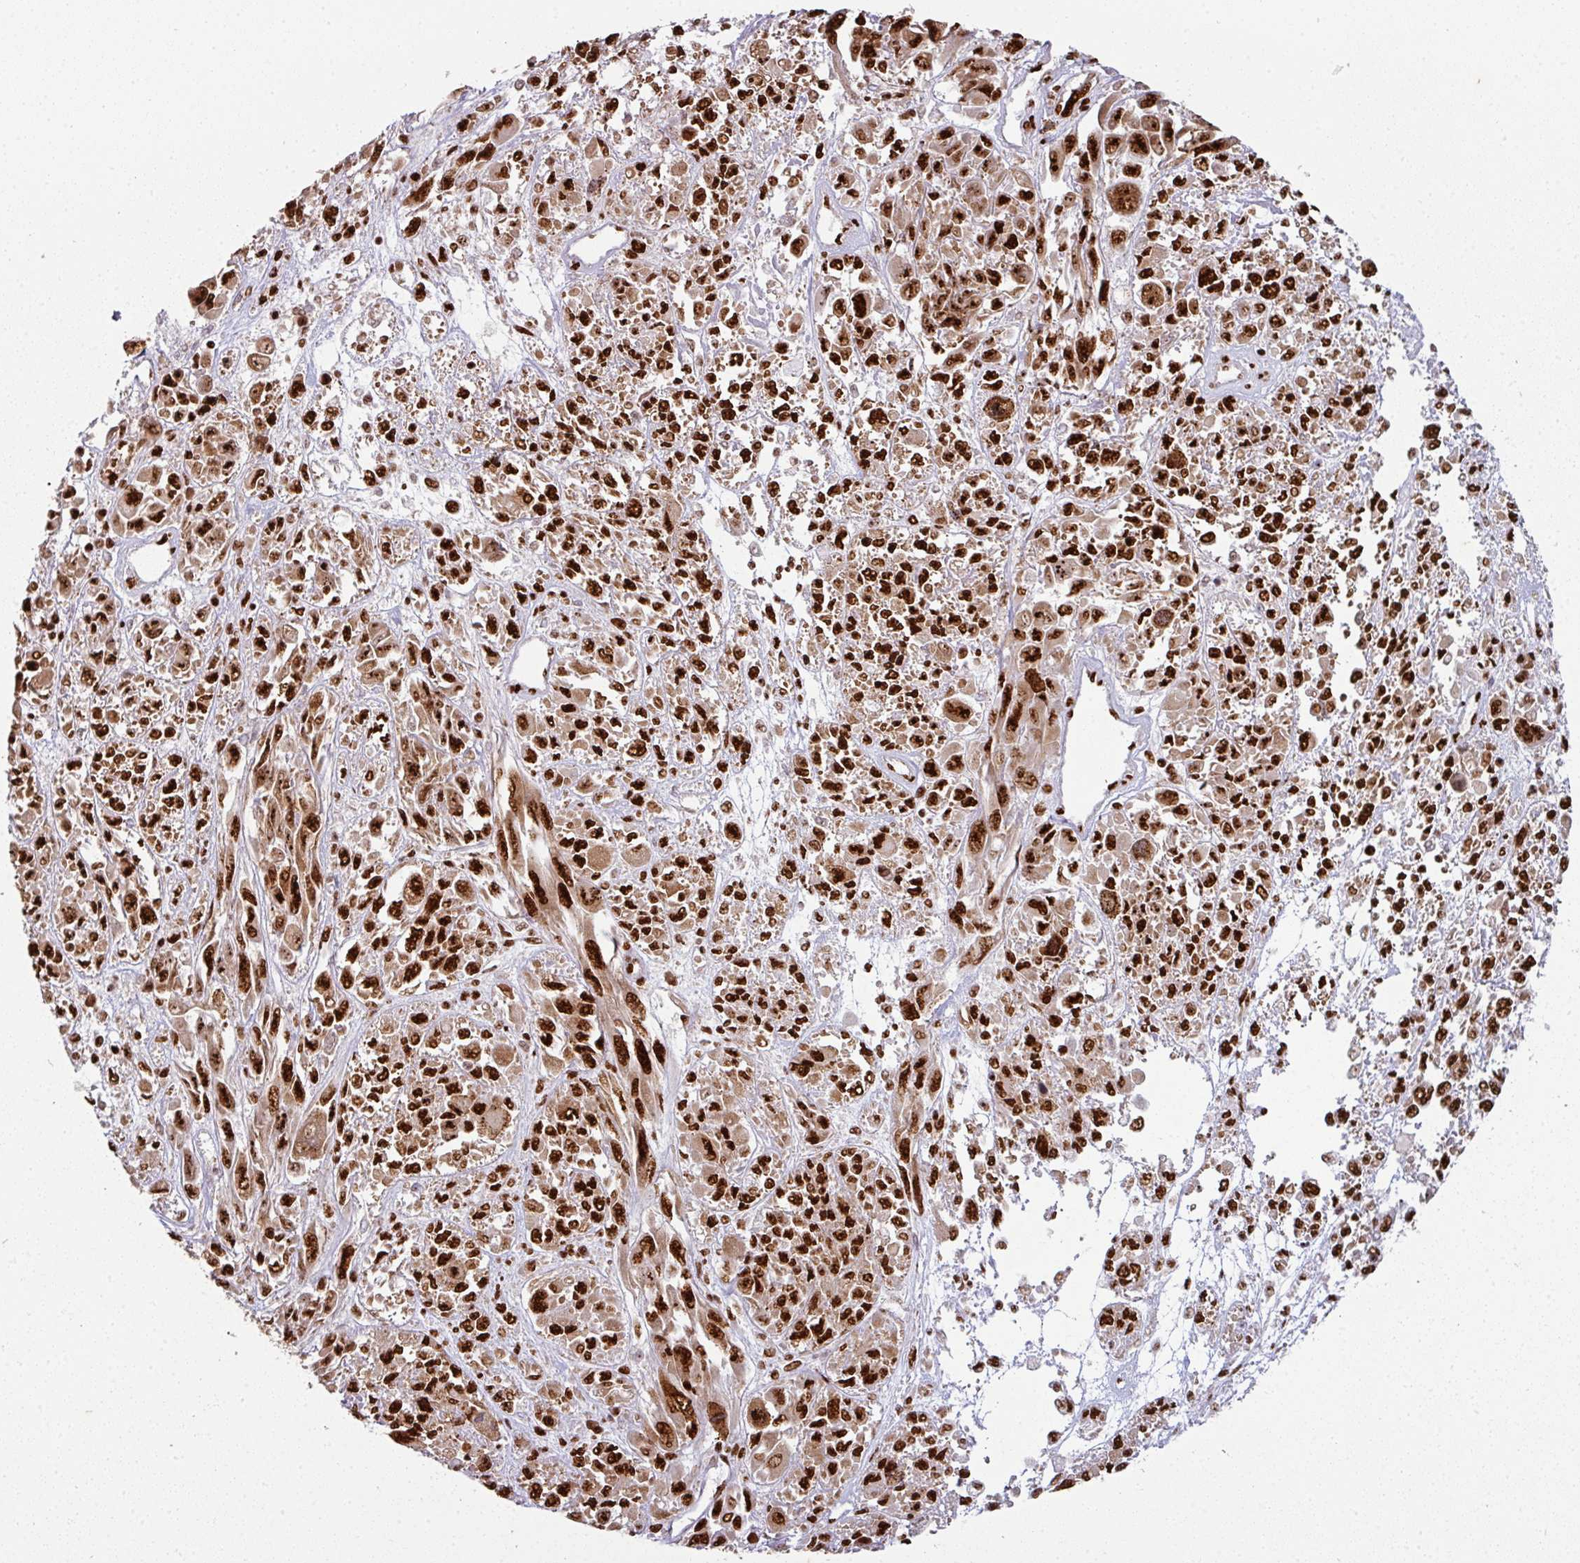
{"staining": {"intensity": "strong", "quantity": ">75%", "location": "cytoplasmic/membranous,nuclear"}, "tissue": "melanoma", "cell_type": "Tumor cells", "image_type": "cancer", "snomed": [{"axis": "morphology", "description": "Malignant melanoma, NOS"}, {"axis": "topography", "description": "Skin"}], "caption": "Immunohistochemistry (IHC) photomicrograph of neoplastic tissue: malignant melanoma stained using immunohistochemistry (IHC) shows high levels of strong protein expression localized specifically in the cytoplasmic/membranous and nuclear of tumor cells, appearing as a cytoplasmic/membranous and nuclear brown color.", "gene": "SIK3", "patient": {"sex": "female", "age": 91}}